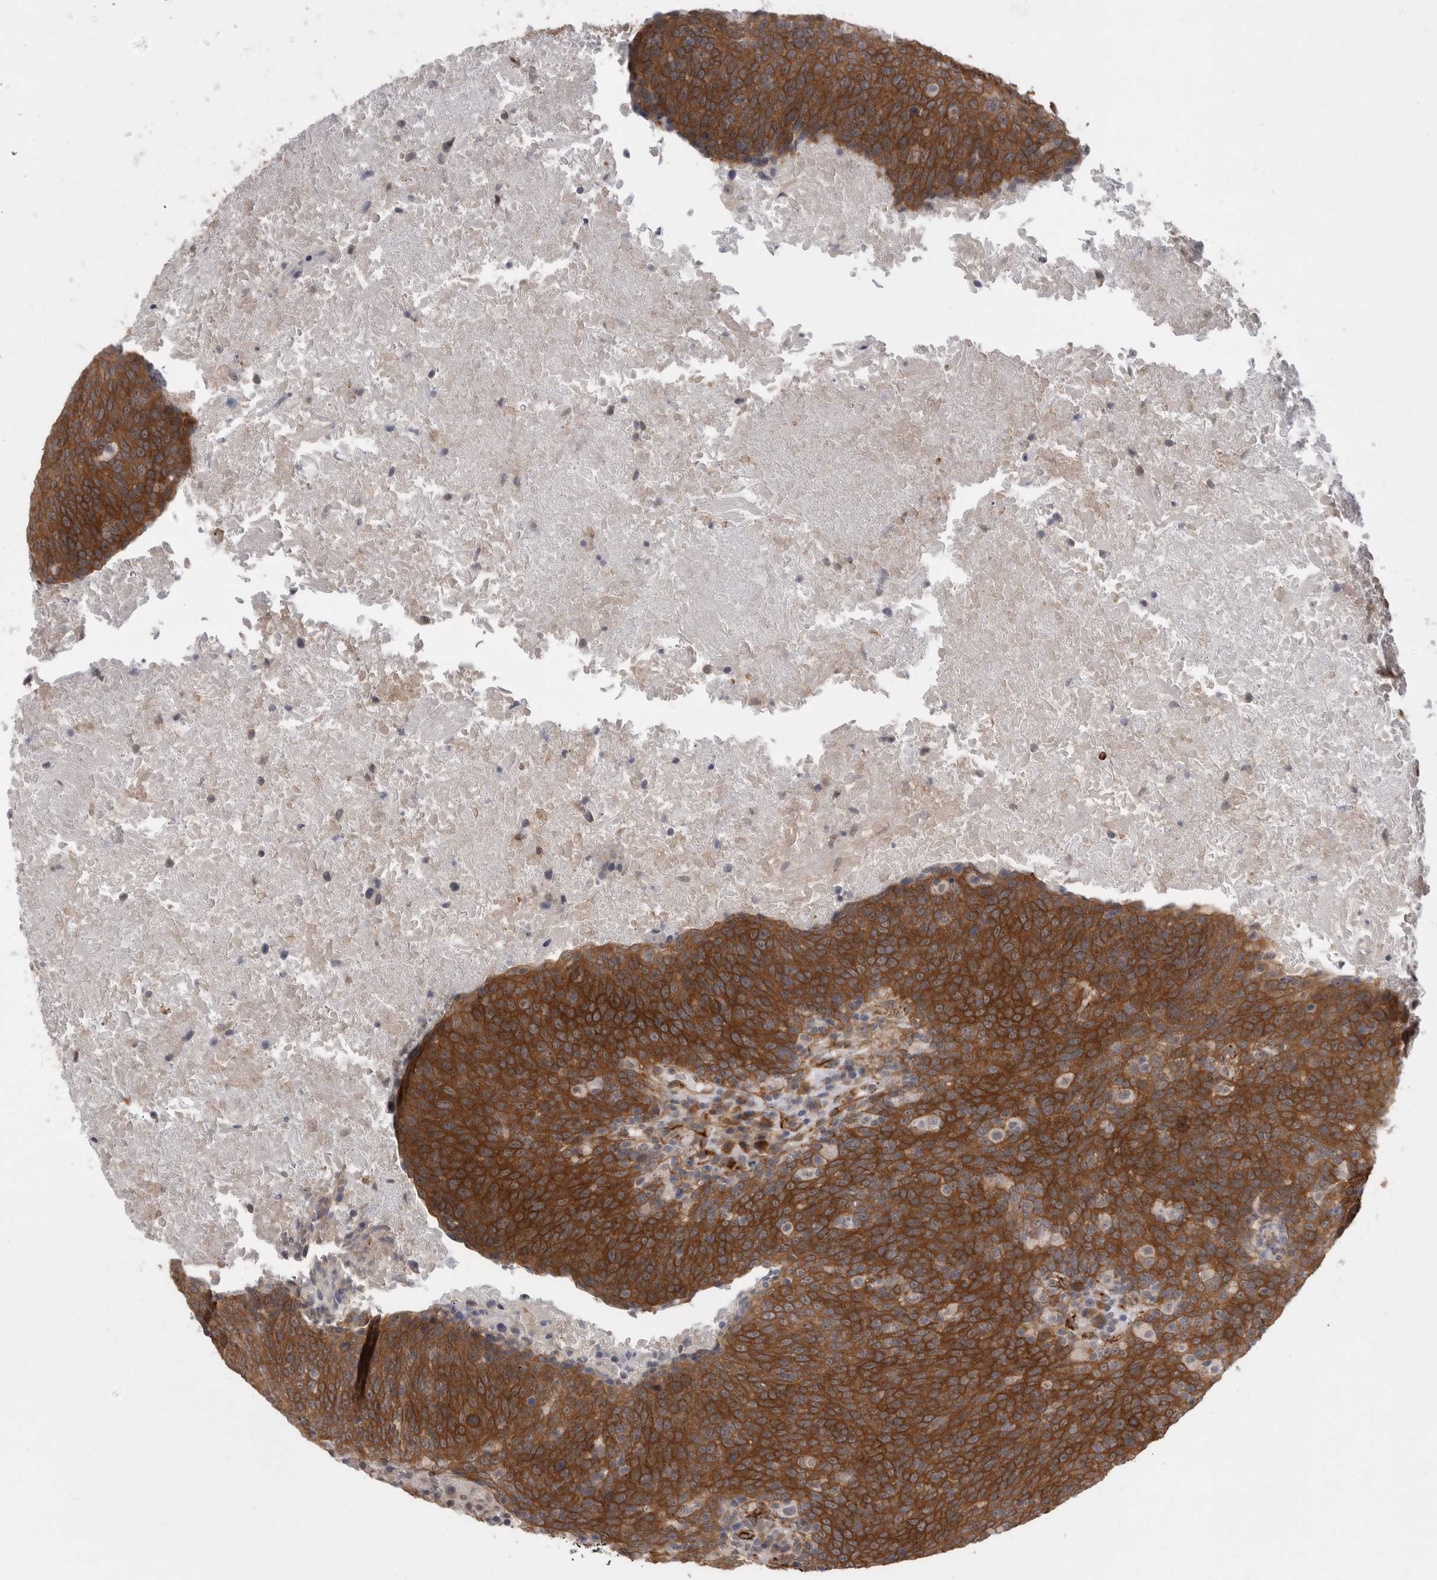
{"staining": {"intensity": "moderate", "quantity": ">75%", "location": "cytoplasmic/membranous"}, "tissue": "head and neck cancer", "cell_type": "Tumor cells", "image_type": "cancer", "snomed": [{"axis": "morphology", "description": "Squamous cell carcinoma, NOS"}, {"axis": "morphology", "description": "Squamous cell carcinoma, metastatic, NOS"}, {"axis": "topography", "description": "Lymph node"}, {"axis": "topography", "description": "Head-Neck"}], "caption": "IHC micrograph of human head and neck cancer (metastatic squamous cell carcinoma) stained for a protein (brown), which shows medium levels of moderate cytoplasmic/membranous positivity in approximately >75% of tumor cells.", "gene": "FAM83H", "patient": {"sex": "male", "age": 62}}